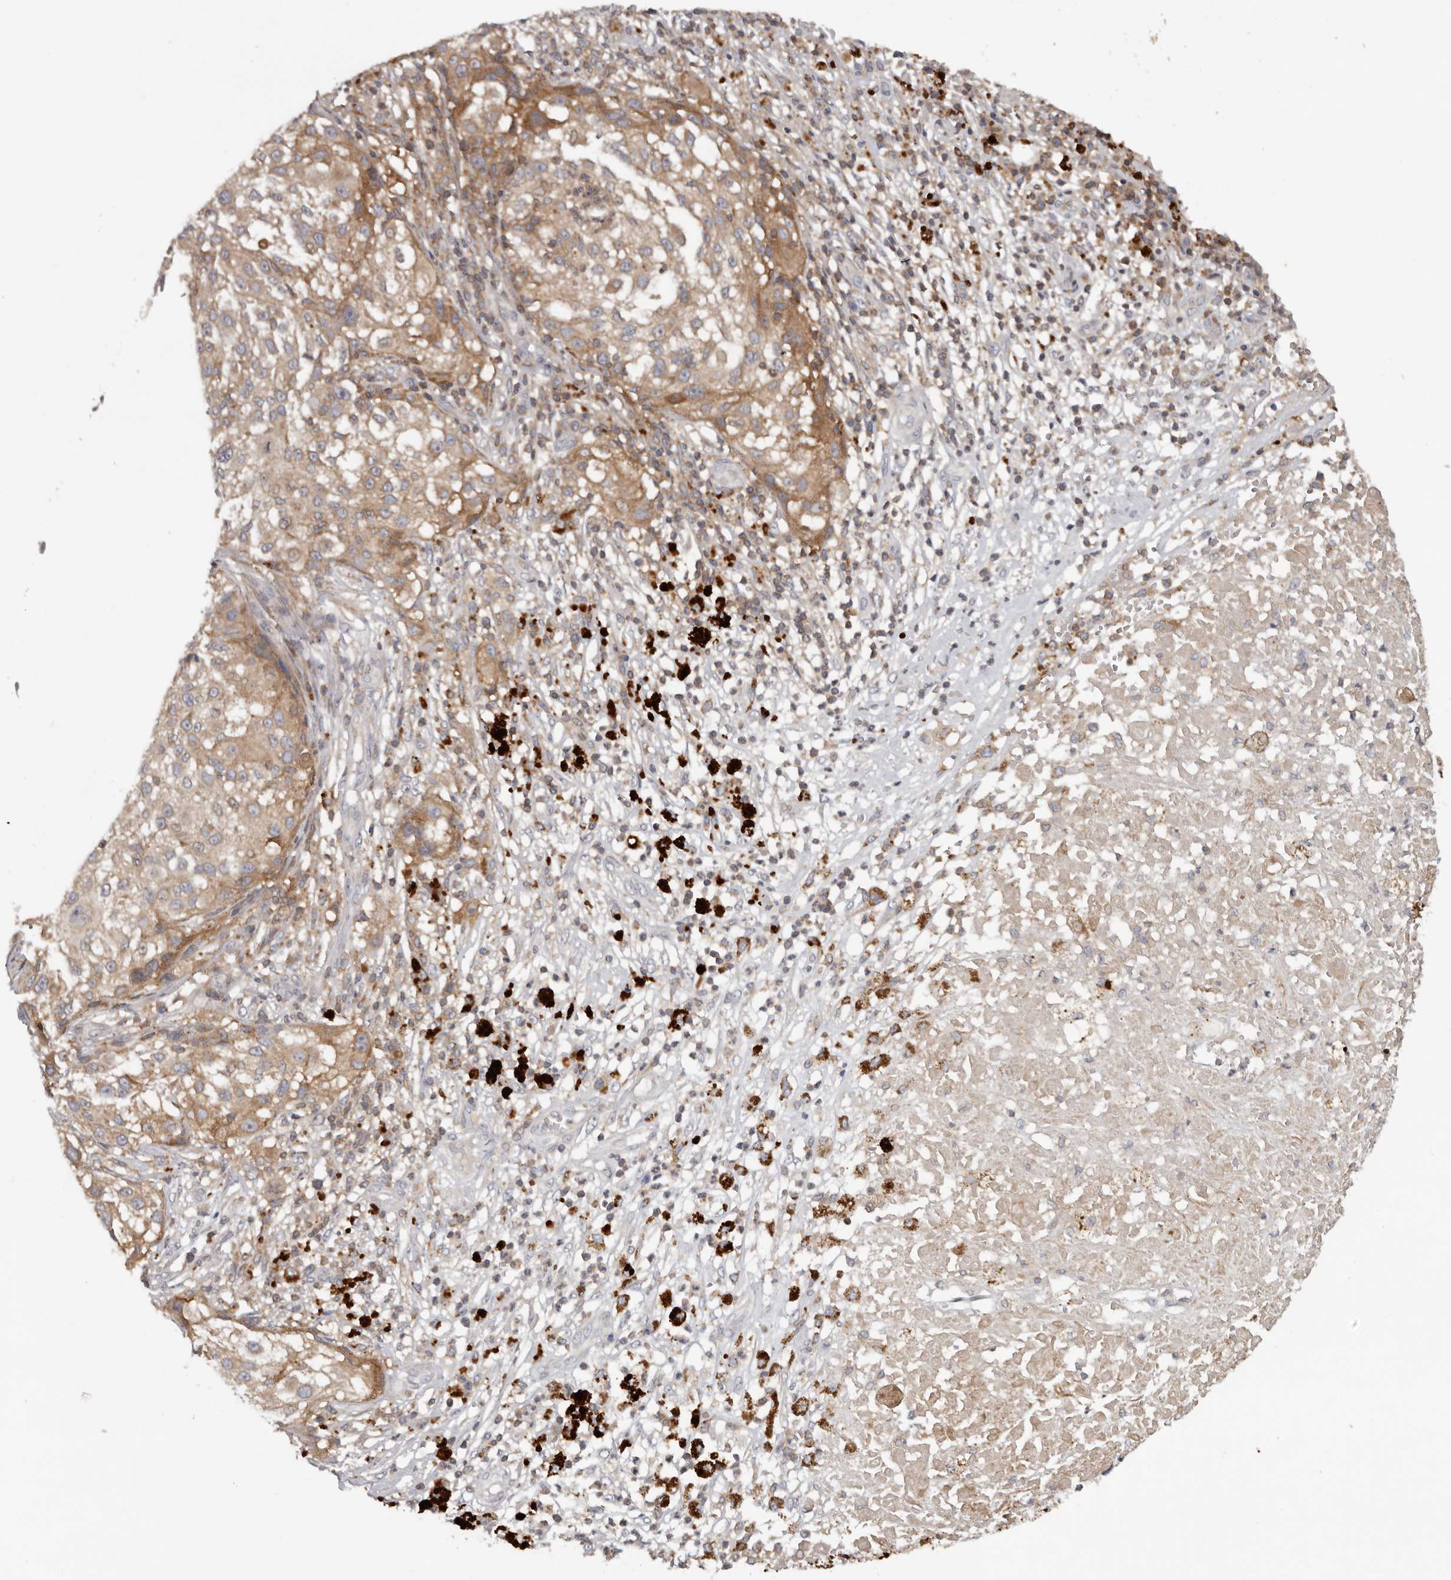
{"staining": {"intensity": "moderate", "quantity": ">75%", "location": "cytoplasmic/membranous"}, "tissue": "melanoma", "cell_type": "Tumor cells", "image_type": "cancer", "snomed": [{"axis": "morphology", "description": "Necrosis, NOS"}, {"axis": "morphology", "description": "Malignant melanoma, NOS"}, {"axis": "topography", "description": "Skin"}], "caption": "High-magnification brightfield microscopy of melanoma stained with DAB (3,3'-diaminobenzidine) (brown) and counterstained with hematoxylin (blue). tumor cells exhibit moderate cytoplasmic/membranous expression is present in approximately>75% of cells.", "gene": "ANKRD44", "patient": {"sex": "female", "age": 87}}